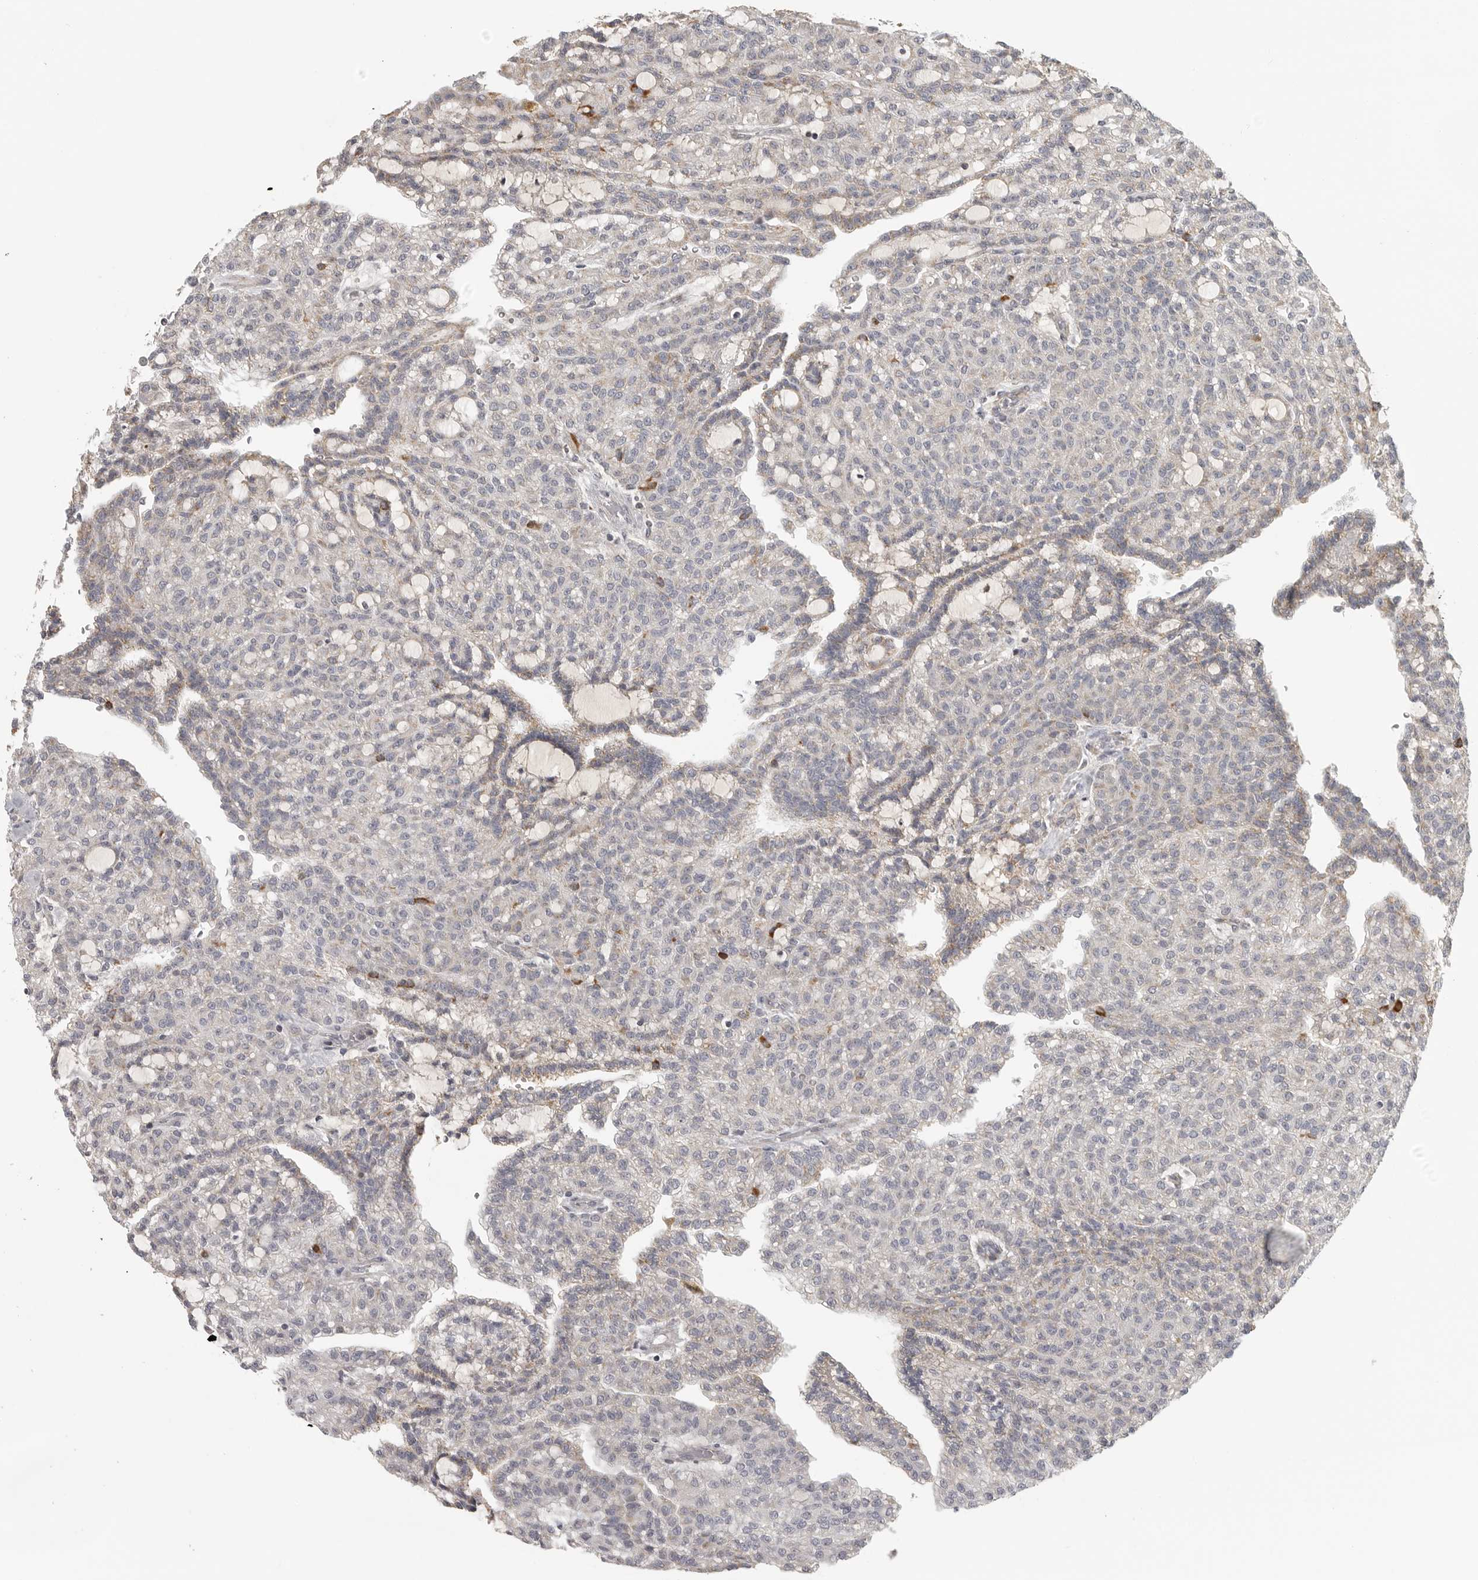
{"staining": {"intensity": "negative", "quantity": "none", "location": "none"}, "tissue": "renal cancer", "cell_type": "Tumor cells", "image_type": "cancer", "snomed": [{"axis": "morphology", "description": "Adenocarcinoma, NOS"}, {"axis": "topography", "description": "Kidney"}], "caption": "Renal cancer stained for a protein using IHC exhibits no positivity tumor cells.", "gene": "RXFP3", "patient": {"sex": "male", "age": 63}}